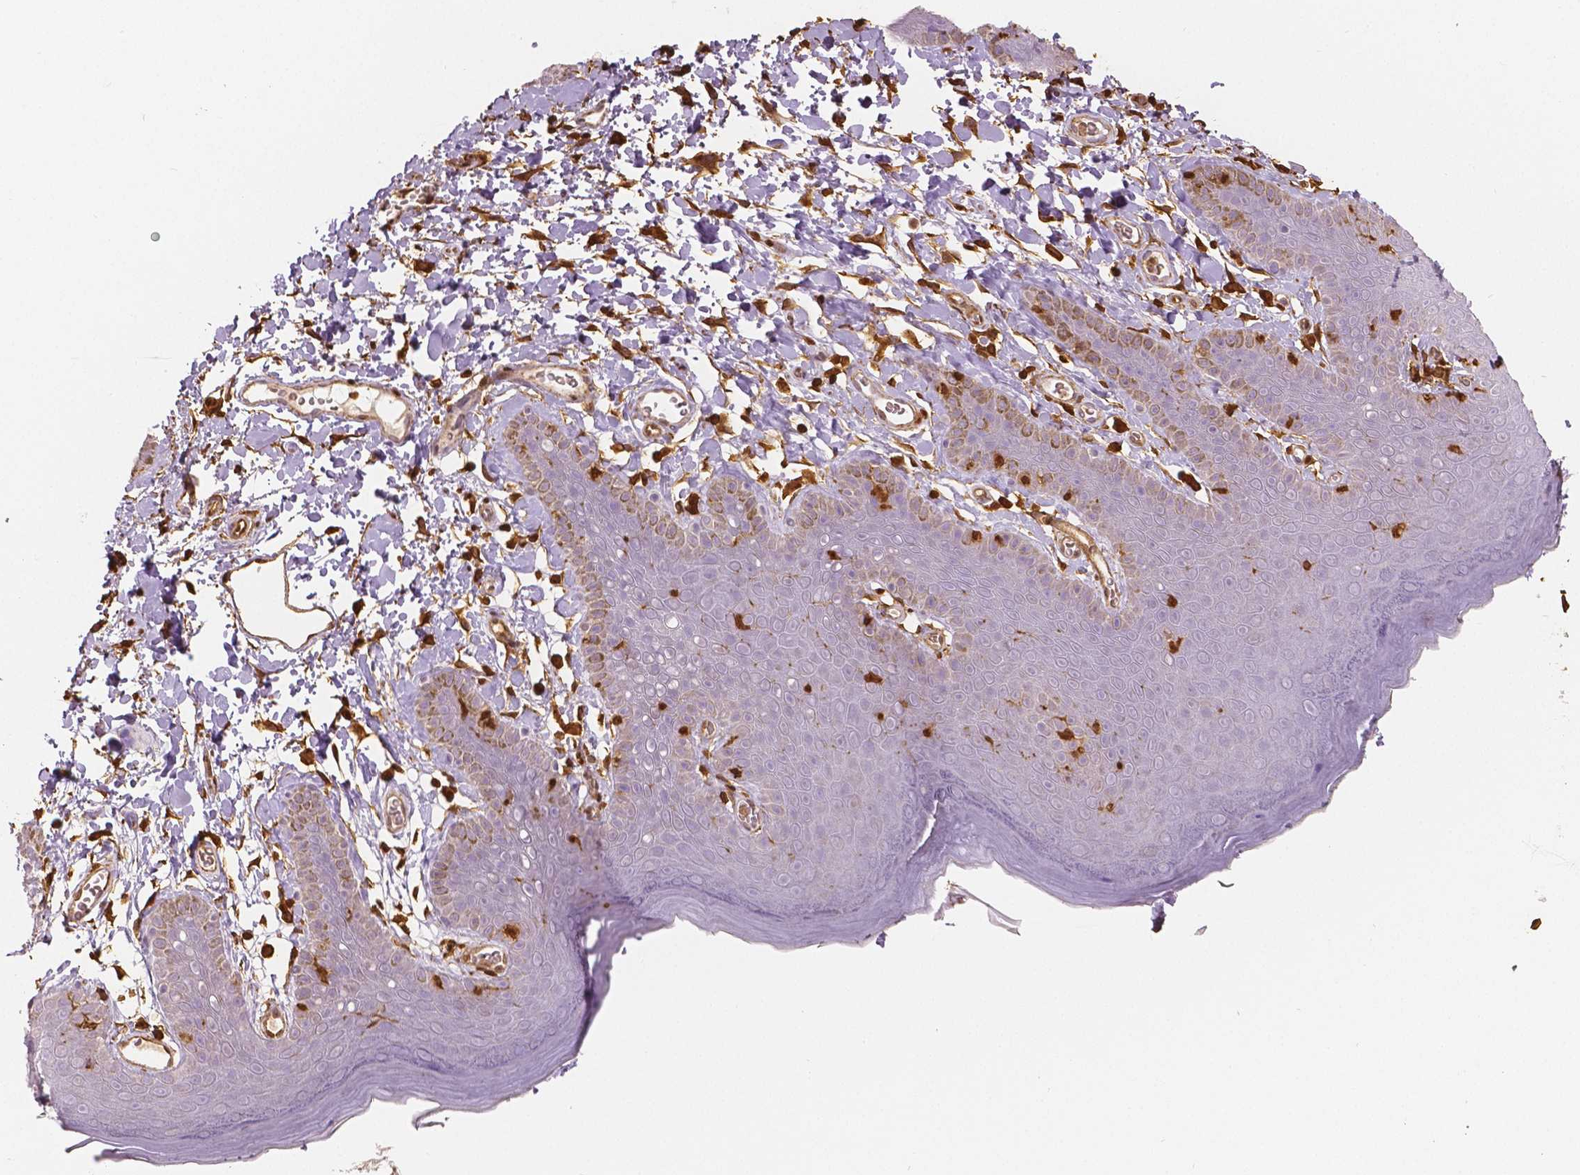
{"staining": {"intensity": "moderate", "quantity": "<25%", "location": "cytoplasmic/membranous"}, "tissue": "skin", "cell_type": "Epidermal cells", "image_type": "normal", "snomed": [{"axis": "morphology", "description": "Normal tissue, NOS"}, {"axis": "topography", "description": "Anal"}], "caption": "IHC (DAB) staining of normal human skin shows moderate cytoplasmic/membranous protein expression in about <25% of epidermal cells. (DAB (3,3'-diaminobenzidine) IHC, brown staining for protein, blue staining for nuclei).", "gene": "S100A4", "patient": {"sex": "male", "age": 53}}